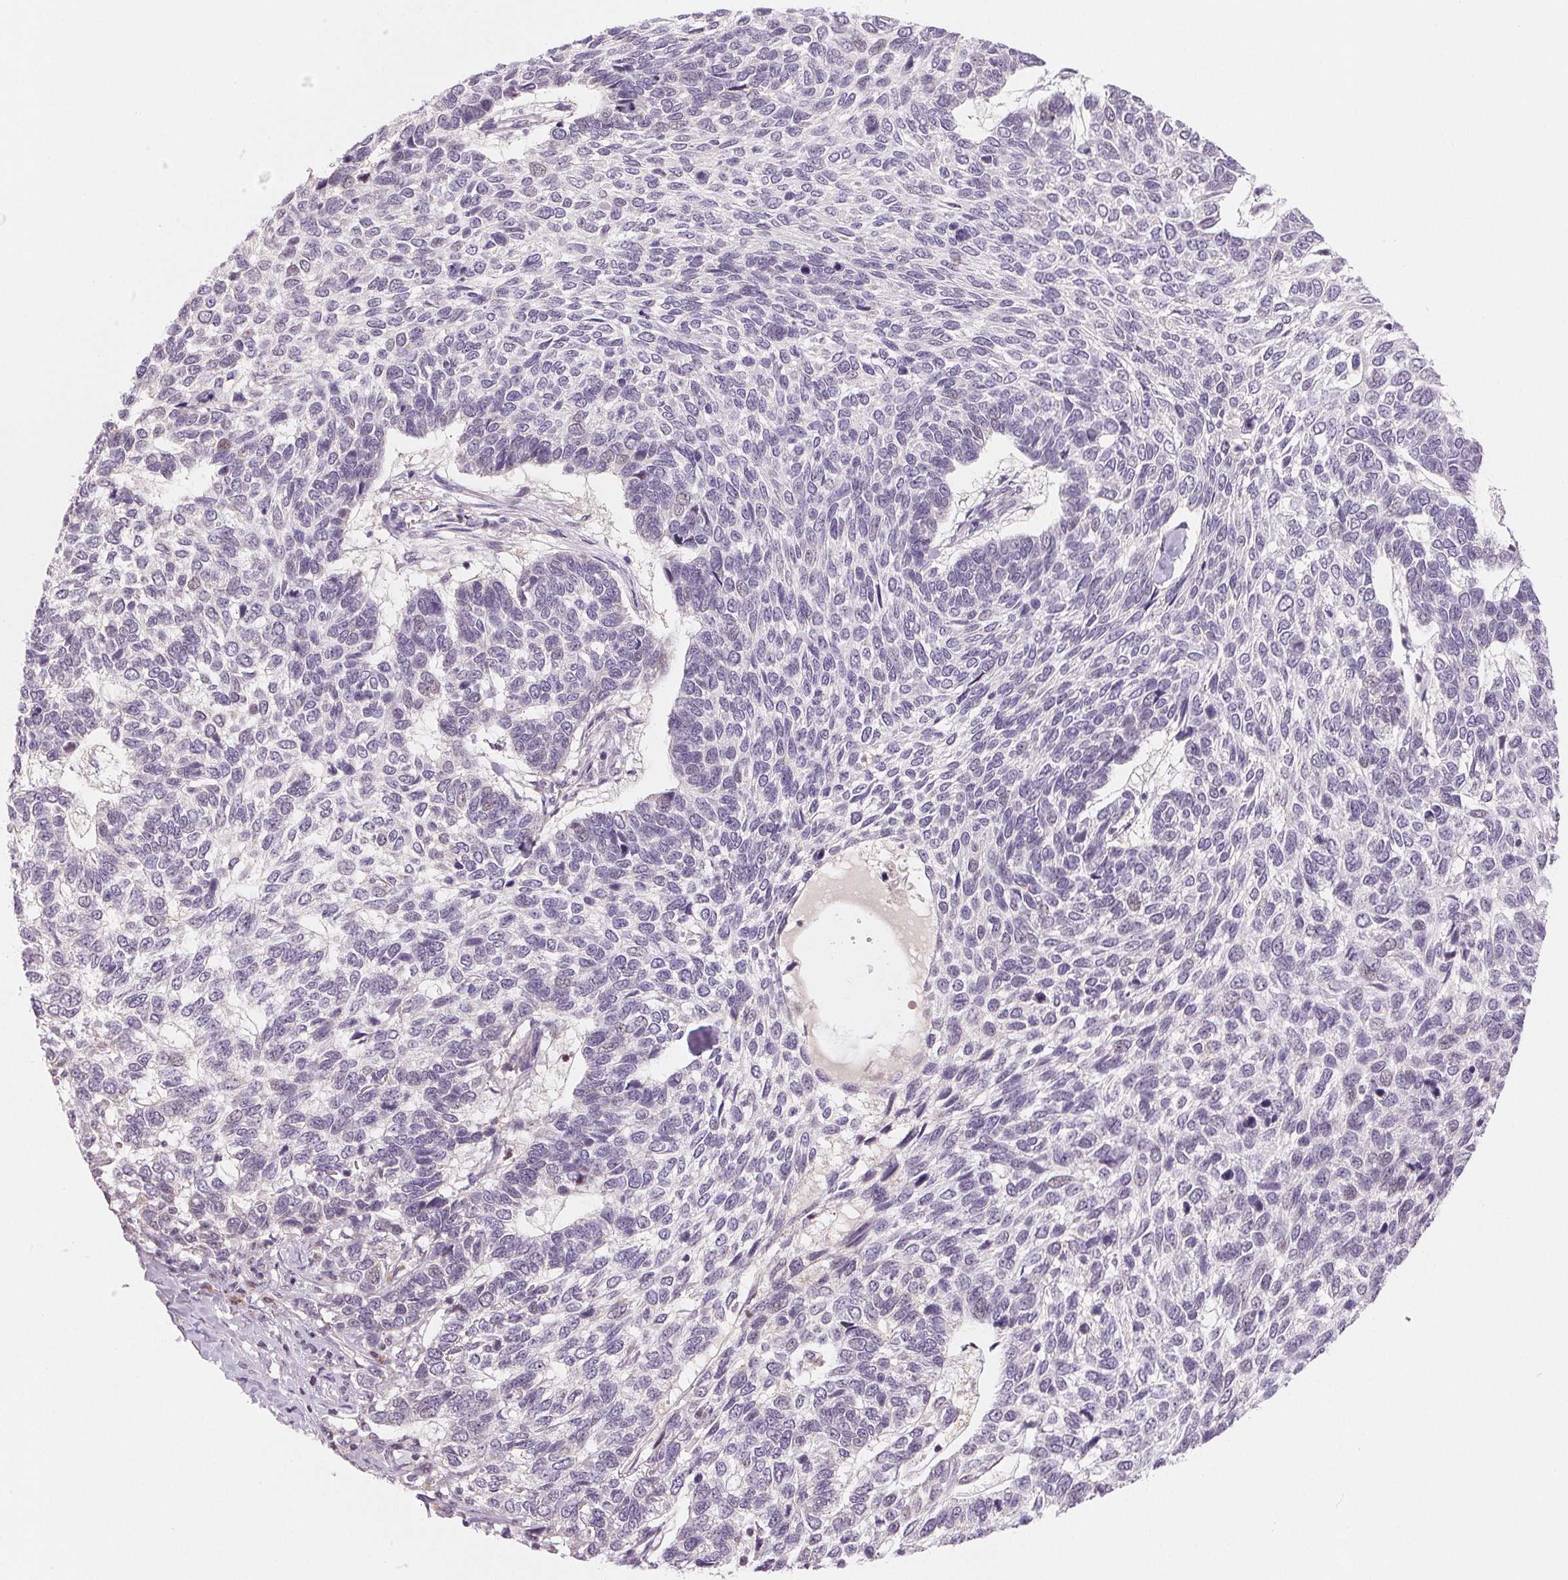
{"staining": {"intensity": "negative", "quantity": "none", "location": "none"}, "tissue": "skin cancer", "cell_type": "Tumor cells", "image_type": "cancer", "snomed": [{"axis": "morphology", "description": "Basal cell carcinoma"}, {"axis": "topography", "description": "Skin"}], "caption": "High power microscopy photomicrograph of an immunohistochemistry (IHC) histopathology image of basal cell carcinoma (skin), revealing no significant staining in tumor cells.", "gene": "HINT2", "patient": {"sex": "female", "age": 65}}